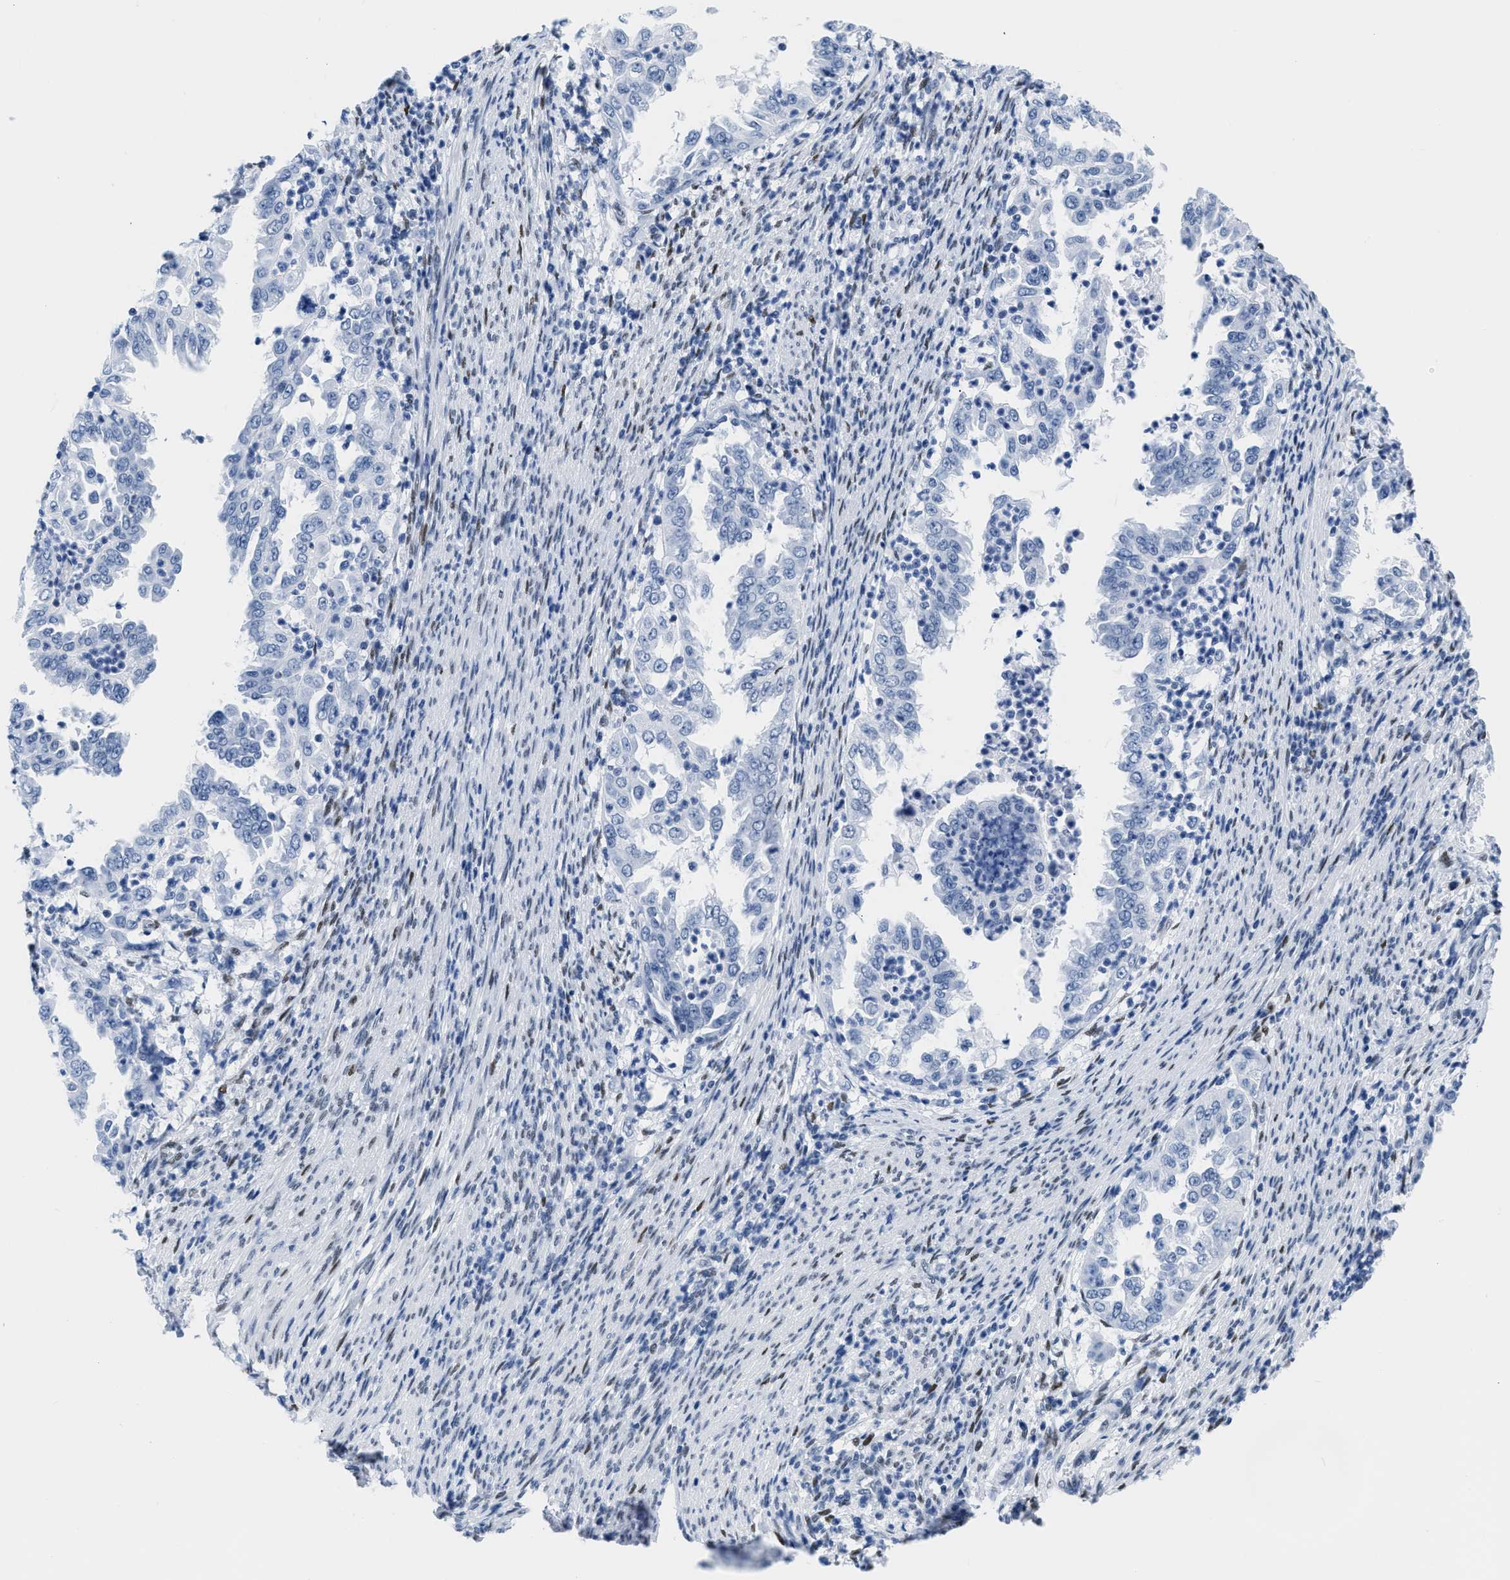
{"staining": {"intensity": "negative", "quantity": "none", "location": "none"}, "tissue": "endometrial cancer", "cell_type": "Tumor cells", "image_type": "cancer", "snomed": [{"axis": "morphology", "description": "Adenocarcinoma, NOS"}, {"axis": "topography", "description": "Endometrium"}], "caption": "An immunohistochemistry (IHC) histopathology image of endometrial cancer is shown. There is no staining in tumor cells of endometrial cancer. The staining was performed using DAB (3,3'-diaminobenzidine) to visualize the protein expression in brown, while the nuclei were stained in blue with hematoxylin (Magnification: 20x).", "gene": "CTBP1", "patient": {"sex": "female", "age": 85}}